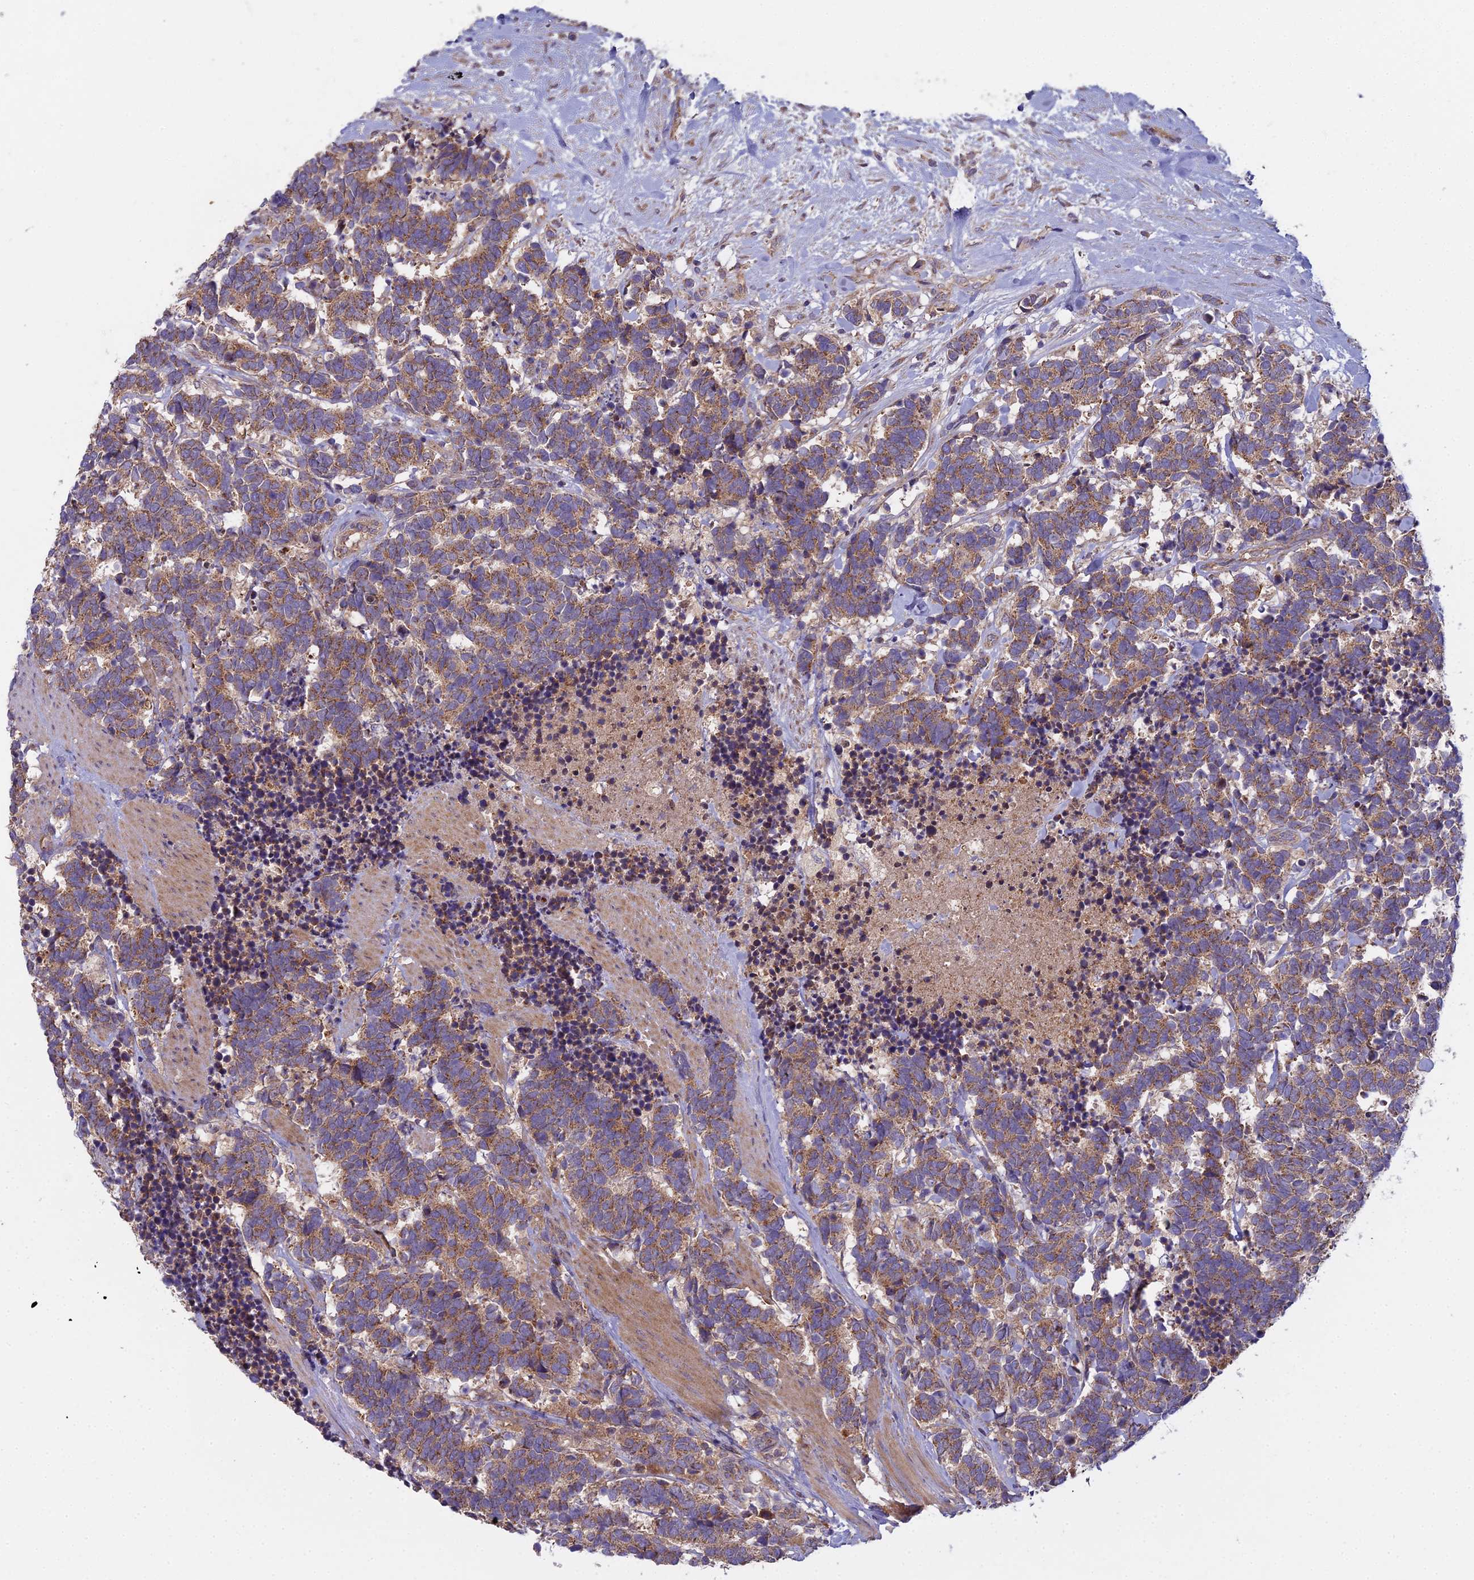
{"staining": {"intensity": "moderate", "quantity": ">75%", "location": "cytoplasmic/membranous"}, "tissue": "carcinoid", "cell_type": "Tumor cells", "image_type": "cancer", "snomed": [{"axis": "morphology", "description": "Carcinoma, NOS"}, {"axis": "morphology", "description": "Carcinoid, malignant, NOS"}, {"axis": "topography", "description": "Prostate"}], "caption": "Tumor cells demonstrate moderate cytoplasmic/membranous positivity in about >75% of cells in carcinoid. Nuclei are stained in blue.", "gene": "CCDC167", "patient": {"sex": "male", "age": 57}}